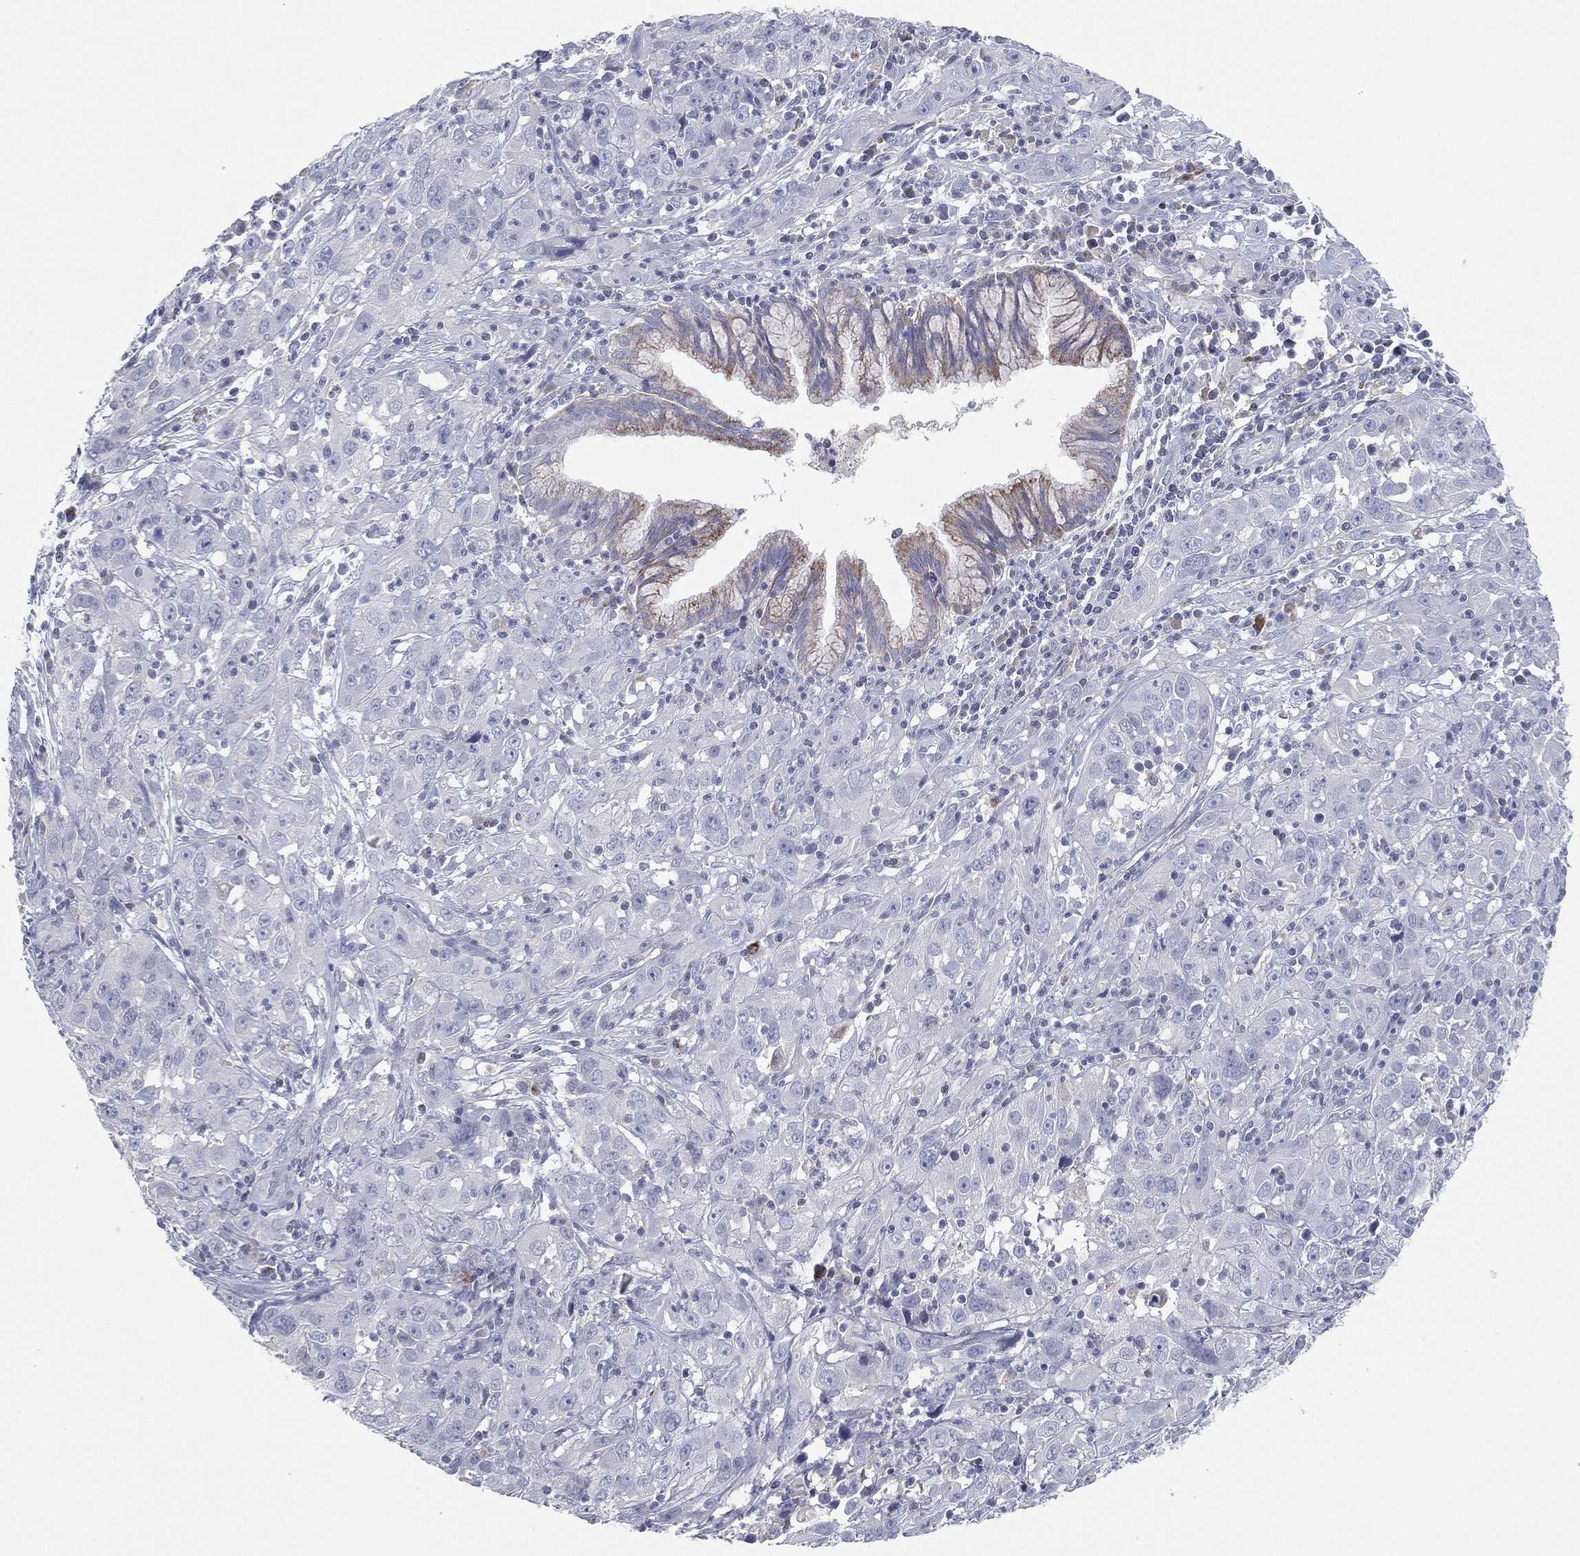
{"staining": {"intensity": "negative", "quantity": "none", "location": "none"}, "tissue": "cervical cancer", "cell_type": "Tumor cells", "image_type": "cancer", "snomed": [{"axis": "morphology", "description": "Squamous cell carcinoma, NOS"}, {"axis": "topography", "description": "Cervix"}], "caption": "This histopathology image is of cervical cancer stained with immunohistochemistry (IHC) to label a protein in brown with the nuclei are counter-stained blue. There is no positivity in tumor cells. (DAB (3,3'-diaminobenzidine) immunohistochemistry with hematoxylin counter stain).", "gene": "CPT1B", "patient": {"sex": "female", "age": 32}}